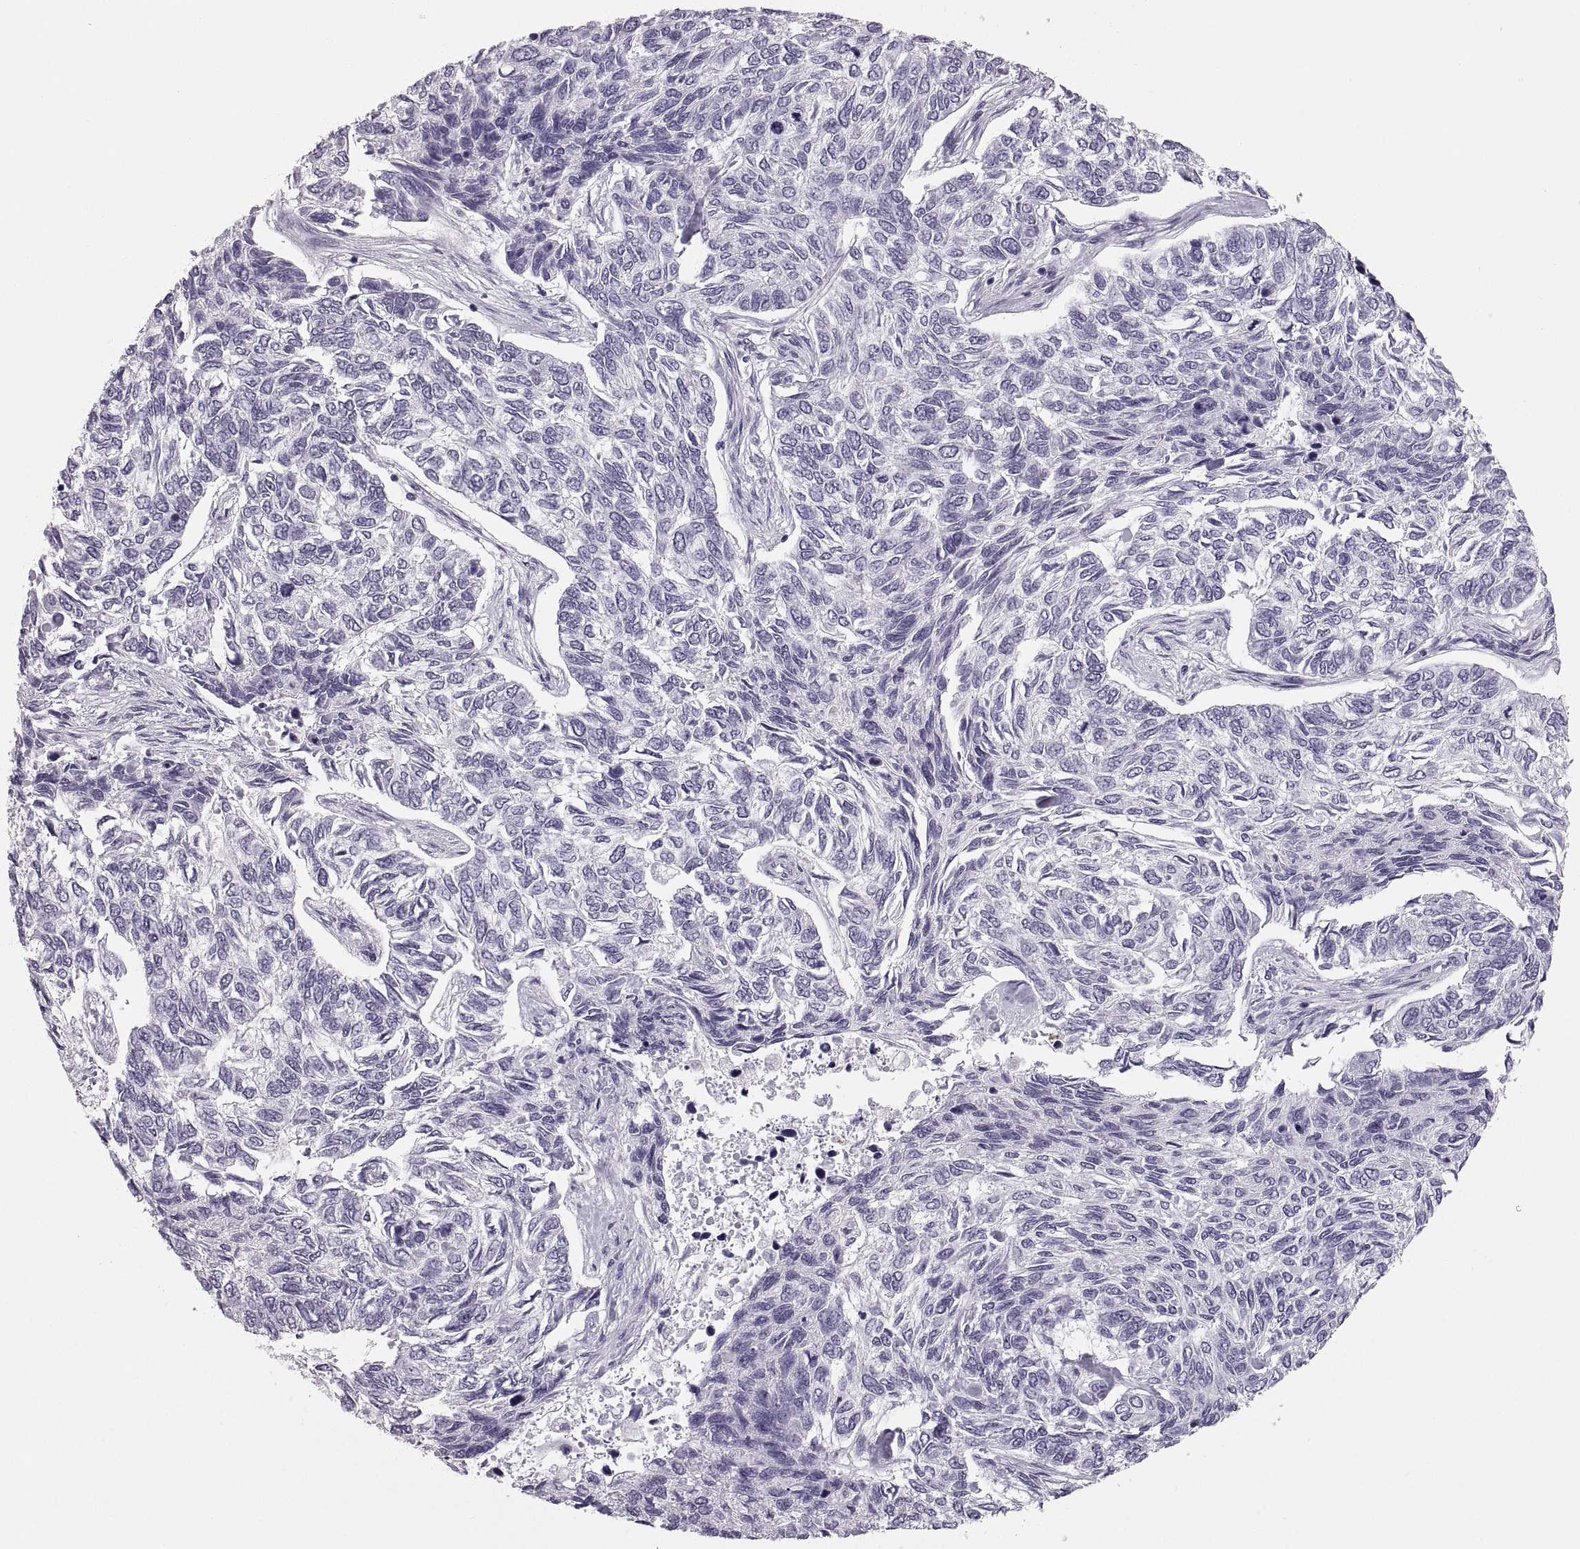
{"staining": {"intensity": "negative", "quantity": "none", "location": "none"}, "tissue": "skin cancer", "cell_type": "Tumor cells", "image_type": "cancer", "snomed": [{"axis": "morphology", "description": "Basal cell carcinoma"}, {"axis": "topography", "description": "Skin"}], "caption": "The histopathology image shows no significant positivity in tumor cells of skin basal cell carcinoma. The staining was performed using DAB to visualize the protein expression in brown, while the nuclei were stained in blue with hematoxylin (Magnification: 20x).", "gene": "MILR1", "patient": {"sex": "female", "age": 65}}